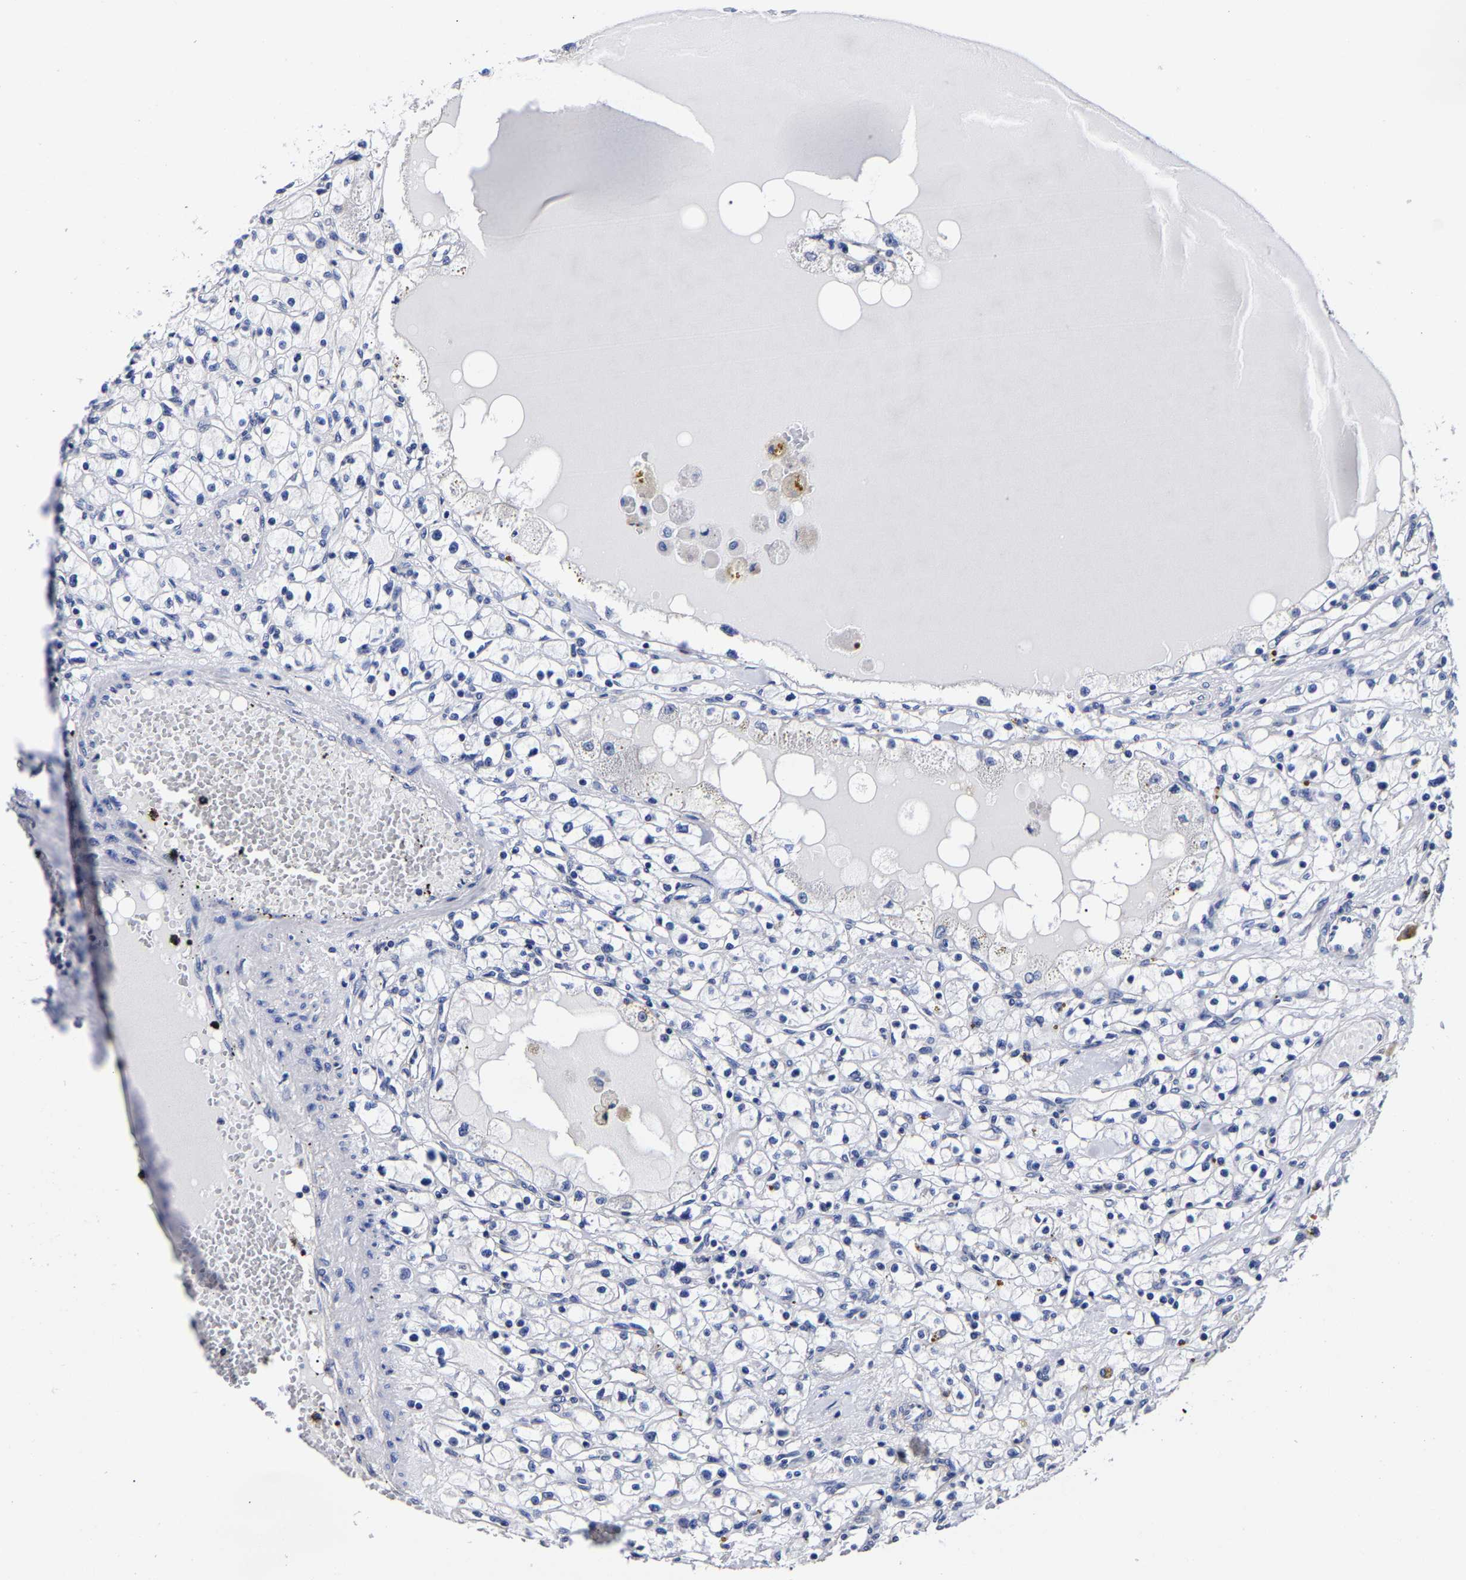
{"staining": {"intensity": "negative", "quantity": "none", "location": "none"}, "tissue": "renal cancer", "cell_type": "Tumor cells", "image_type": "cancer", "snomed": [{"axis": "morphology", "description": "Adenocarcinoma, NOS"}, {"axis": "topography", "description": "Kidney"}], "caption": "Photomicrograph shows no significant protein expression in tumor cells of renal adenocarcinoma.", "gene": "AKAP4", "patient": {"sex": "male", "age": 56}}